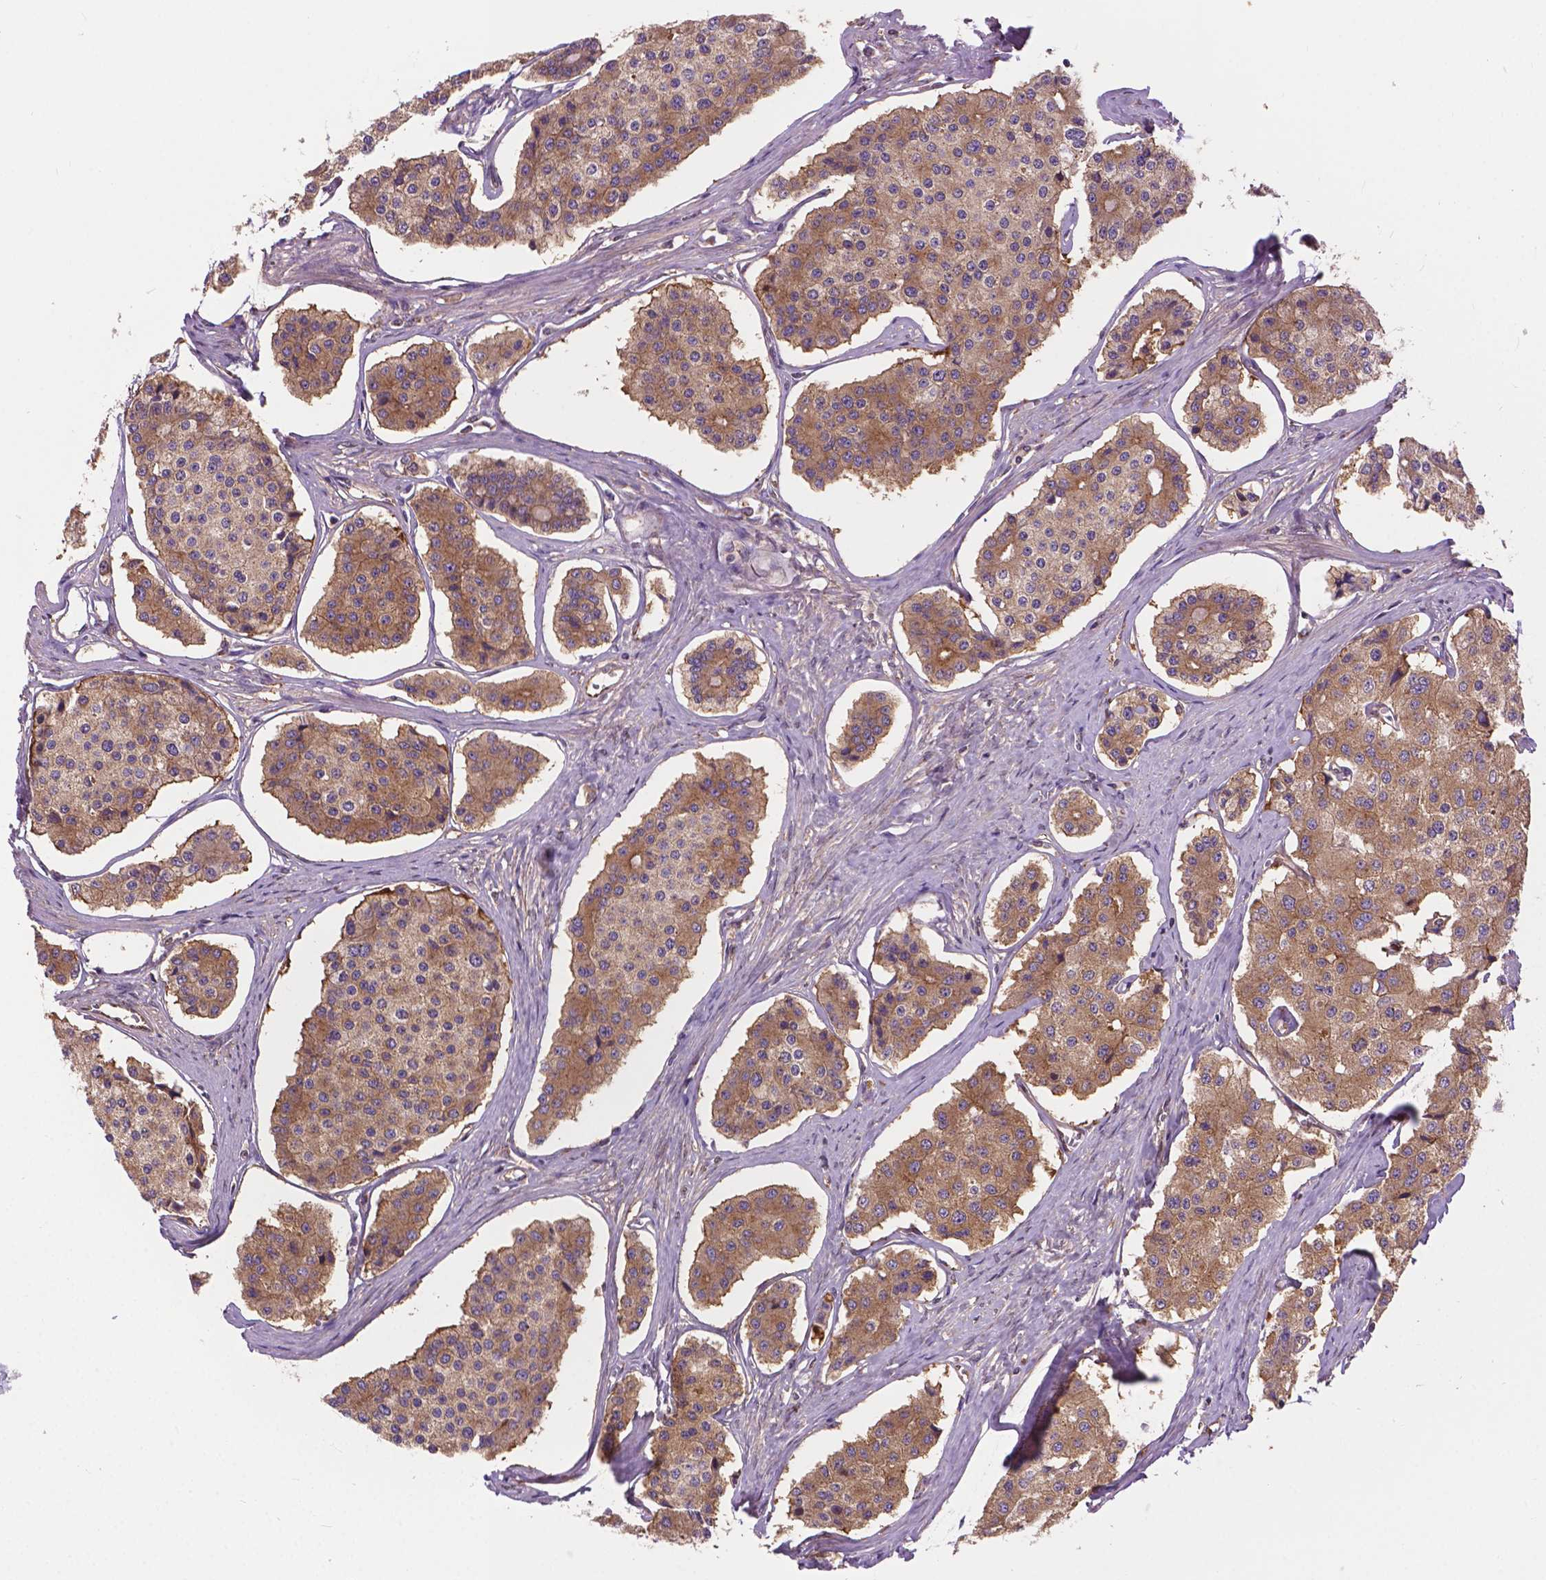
{"staining": {"intensity": "moderate", "quantity": "25%-75%", "location": "cytoplasmic/membranous"}, "tissue": "carcinoid", "cell_type": "Tumor cells", "image_type": "cancer", "snomed": [{"axis": "morphology", "description": "Carcinoid, malignant, NOS"}, {"axis": "topography", "description": "Small intestine"}], "caption": "Immunohistochemical staining of carcinoid exhibits moderate cytoplasmic/membranous protein expression in about 25%-75% of tumor cells.", "gene": "MZT1", "patient": {"sex": "female", "age": 65}}